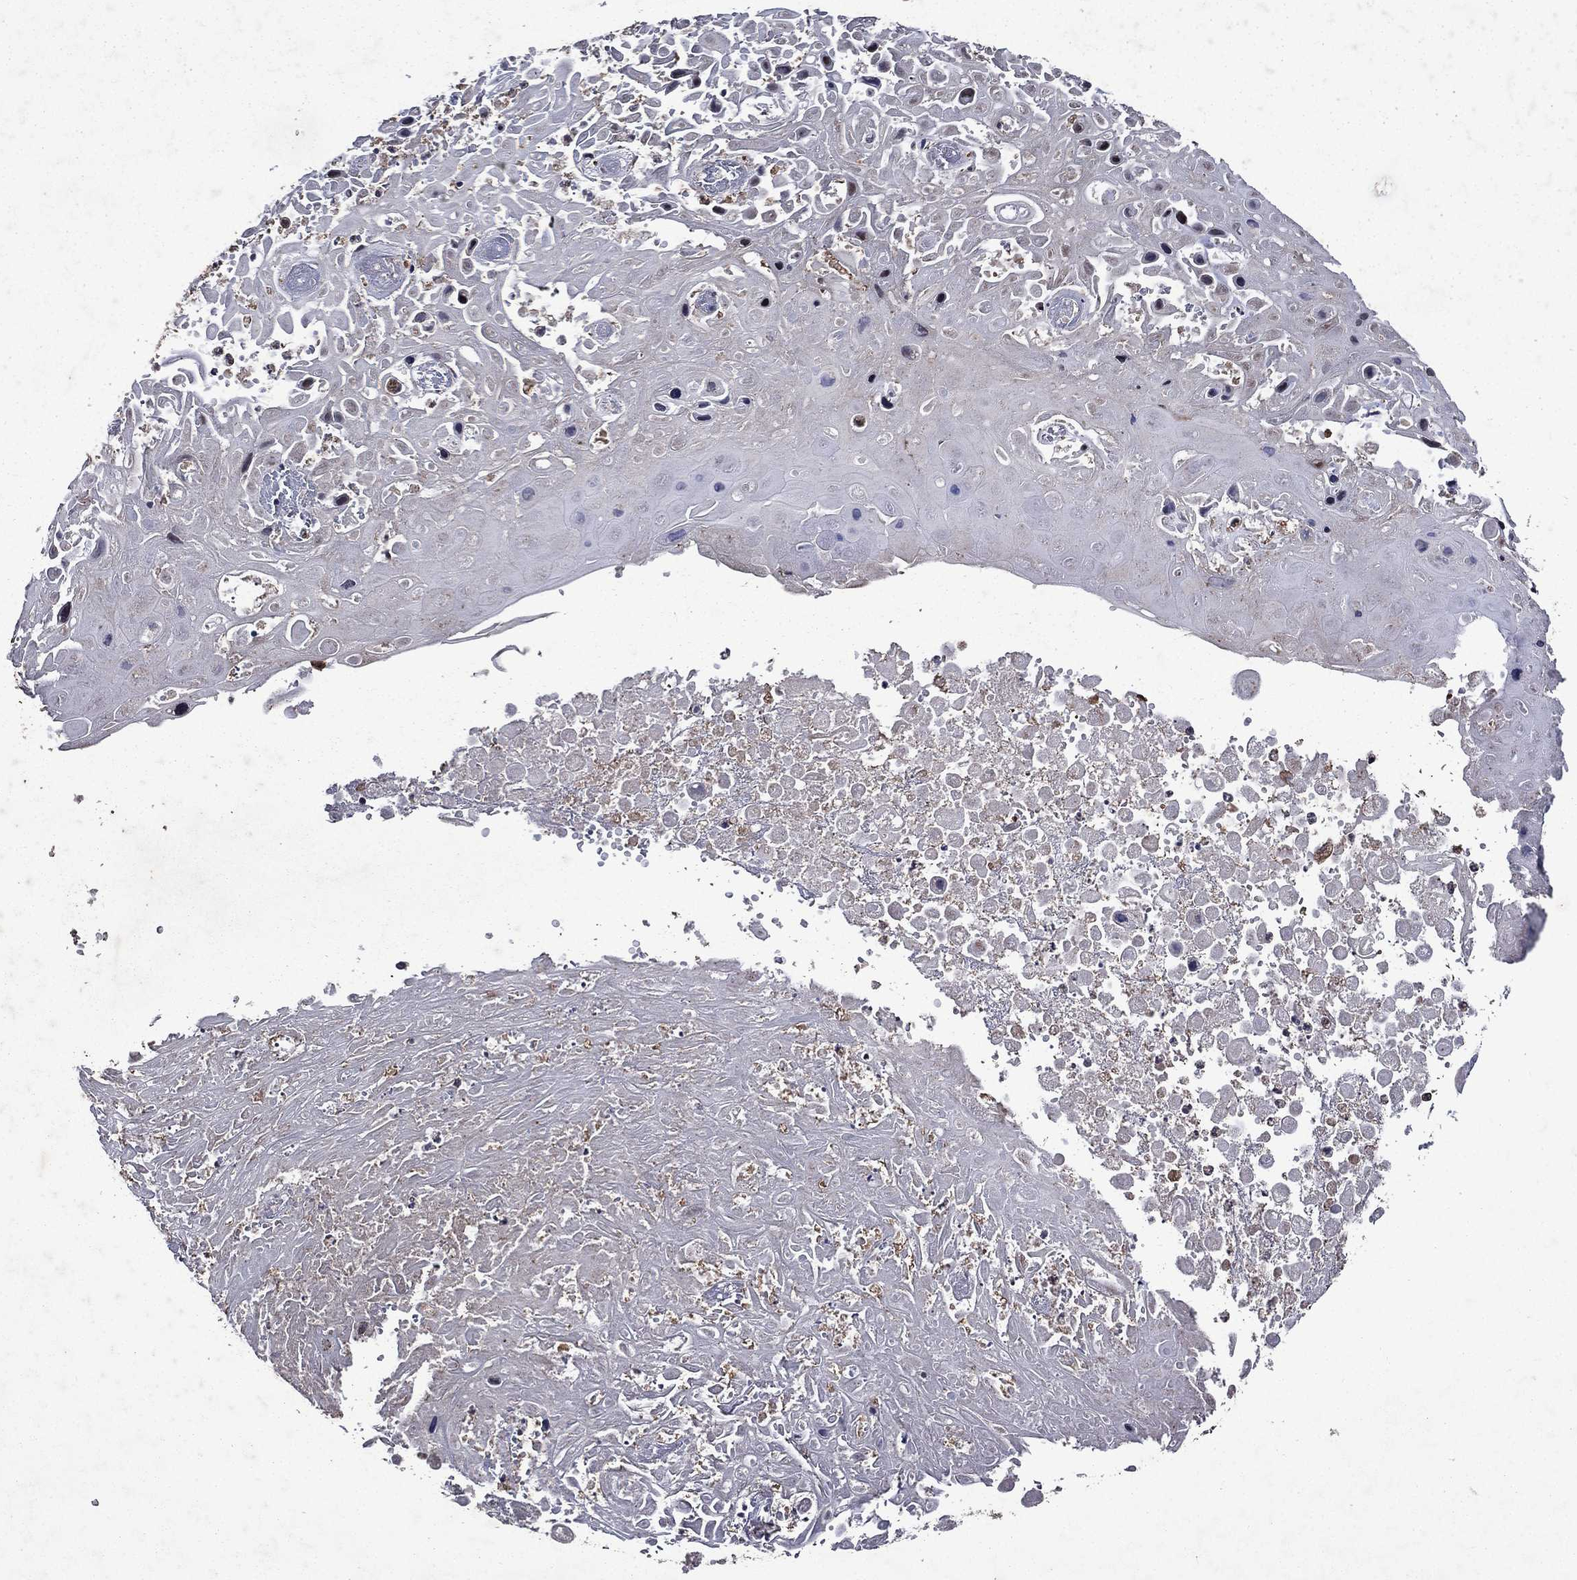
{"staining": {"intensity": "negative", "quantity": "none", "location": "none"}, "tissue": "skin cancer", "cell_type": "Tumor cells", "image_type": "cancer", "snomed": [{"axis": "morphology", "description": "Squamous cell carcinoma, NOS"}, {"axis": "topography", "description": "Skin"}], "caption": "Squamous cell carcinoma (skin) was stained to show a protein in brown. There is no significant positivity in tumor cells.", "gene": "EIF2B4", "patient": {"sex": "male", "age": 82}}